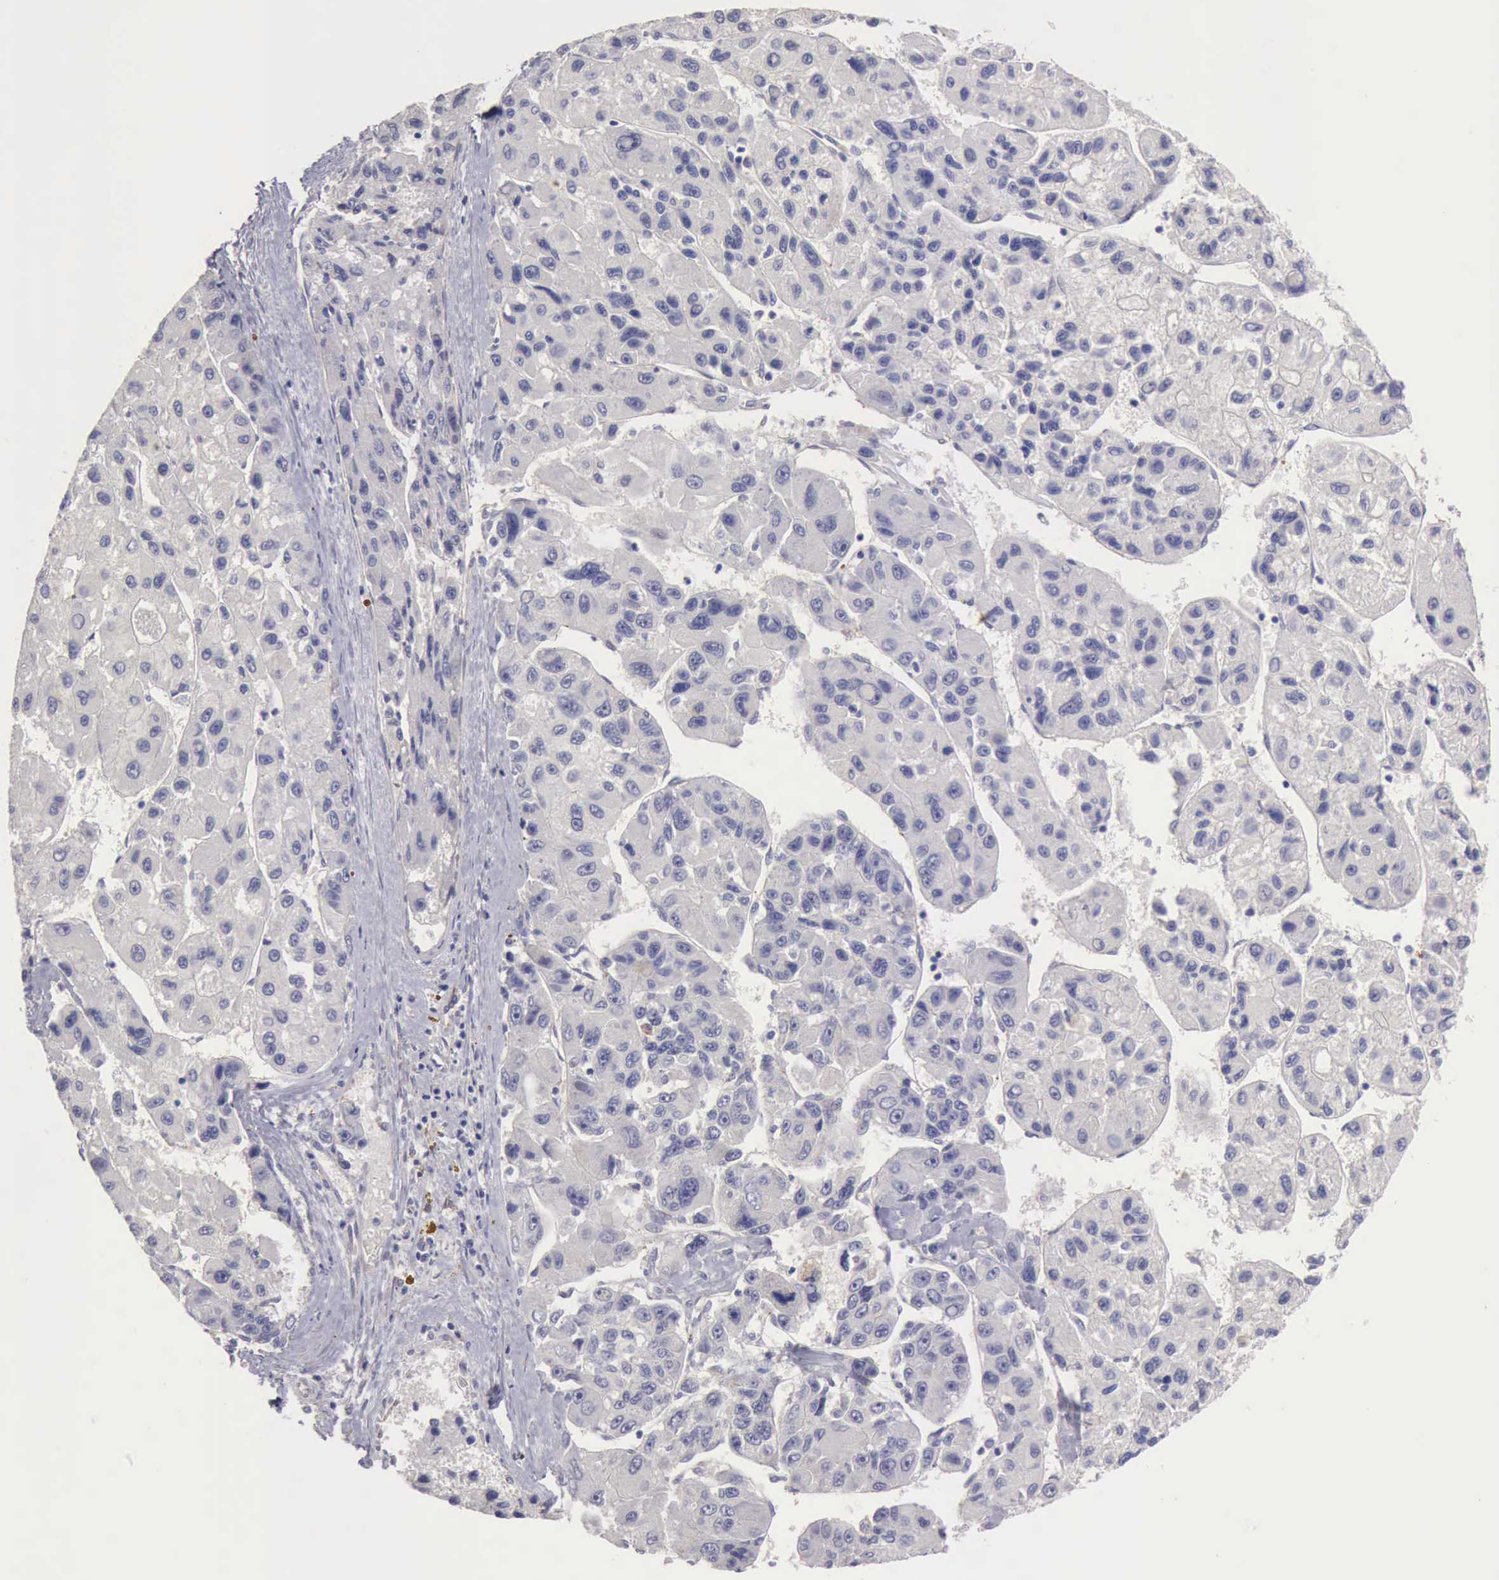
{"staining": {"intensity": "negative", "quantity": "none", "location": "none"}, "tissue": "liver cancer", "cell_type": "Tumor cells", "image_type": "cancer", "snomed": [{"axis": "morphology", "description": "Carcinoma, Hepatocellular, NOS"}, {"axis": "topography", "description": "Liver"}], "caption": "IHC of hepatocellular carcinoma (liver) displays no positivity in tumor cells.", "gene": "APP", "patient": {"sex": "male", "age": 64}}